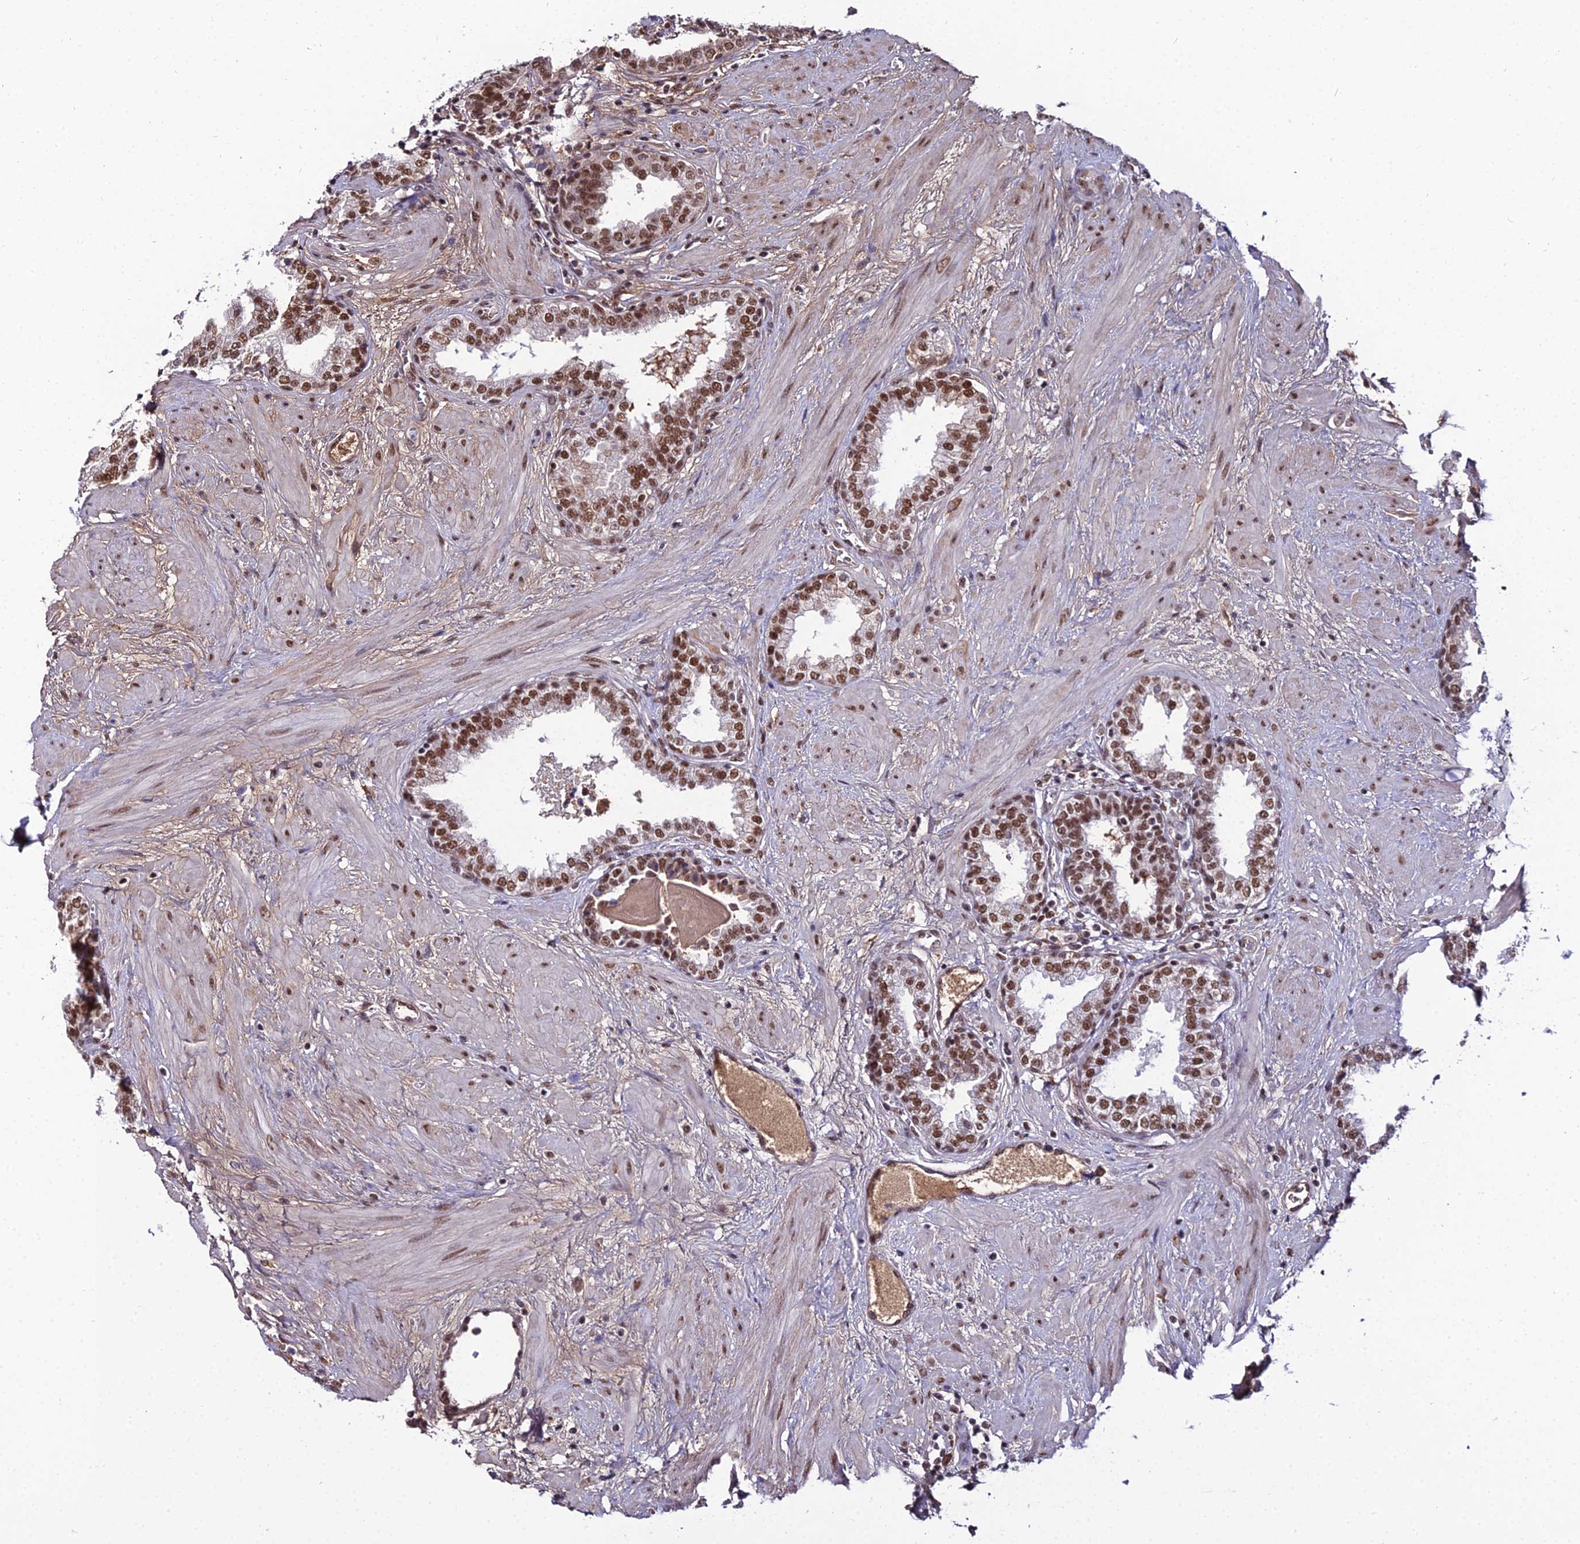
{"staining": {"intensity": "strong", "quantity": ">75%", "location": "nuclear"}, "tissue": "prostate", "cell_type": "Glandular cells", "image_type": "normal", "snomed": [{"axis": "morphology", "description": "Normal tissue, NOS"}, {"axis": "topography", "description": "Prostate"}], "caption": "A brown stain highlights strong nuclear positivity of a protein in glandular cells of unremarkable human prostate.", "gene": "RBM12", "patient": {"sex": "male", "age": 51}}